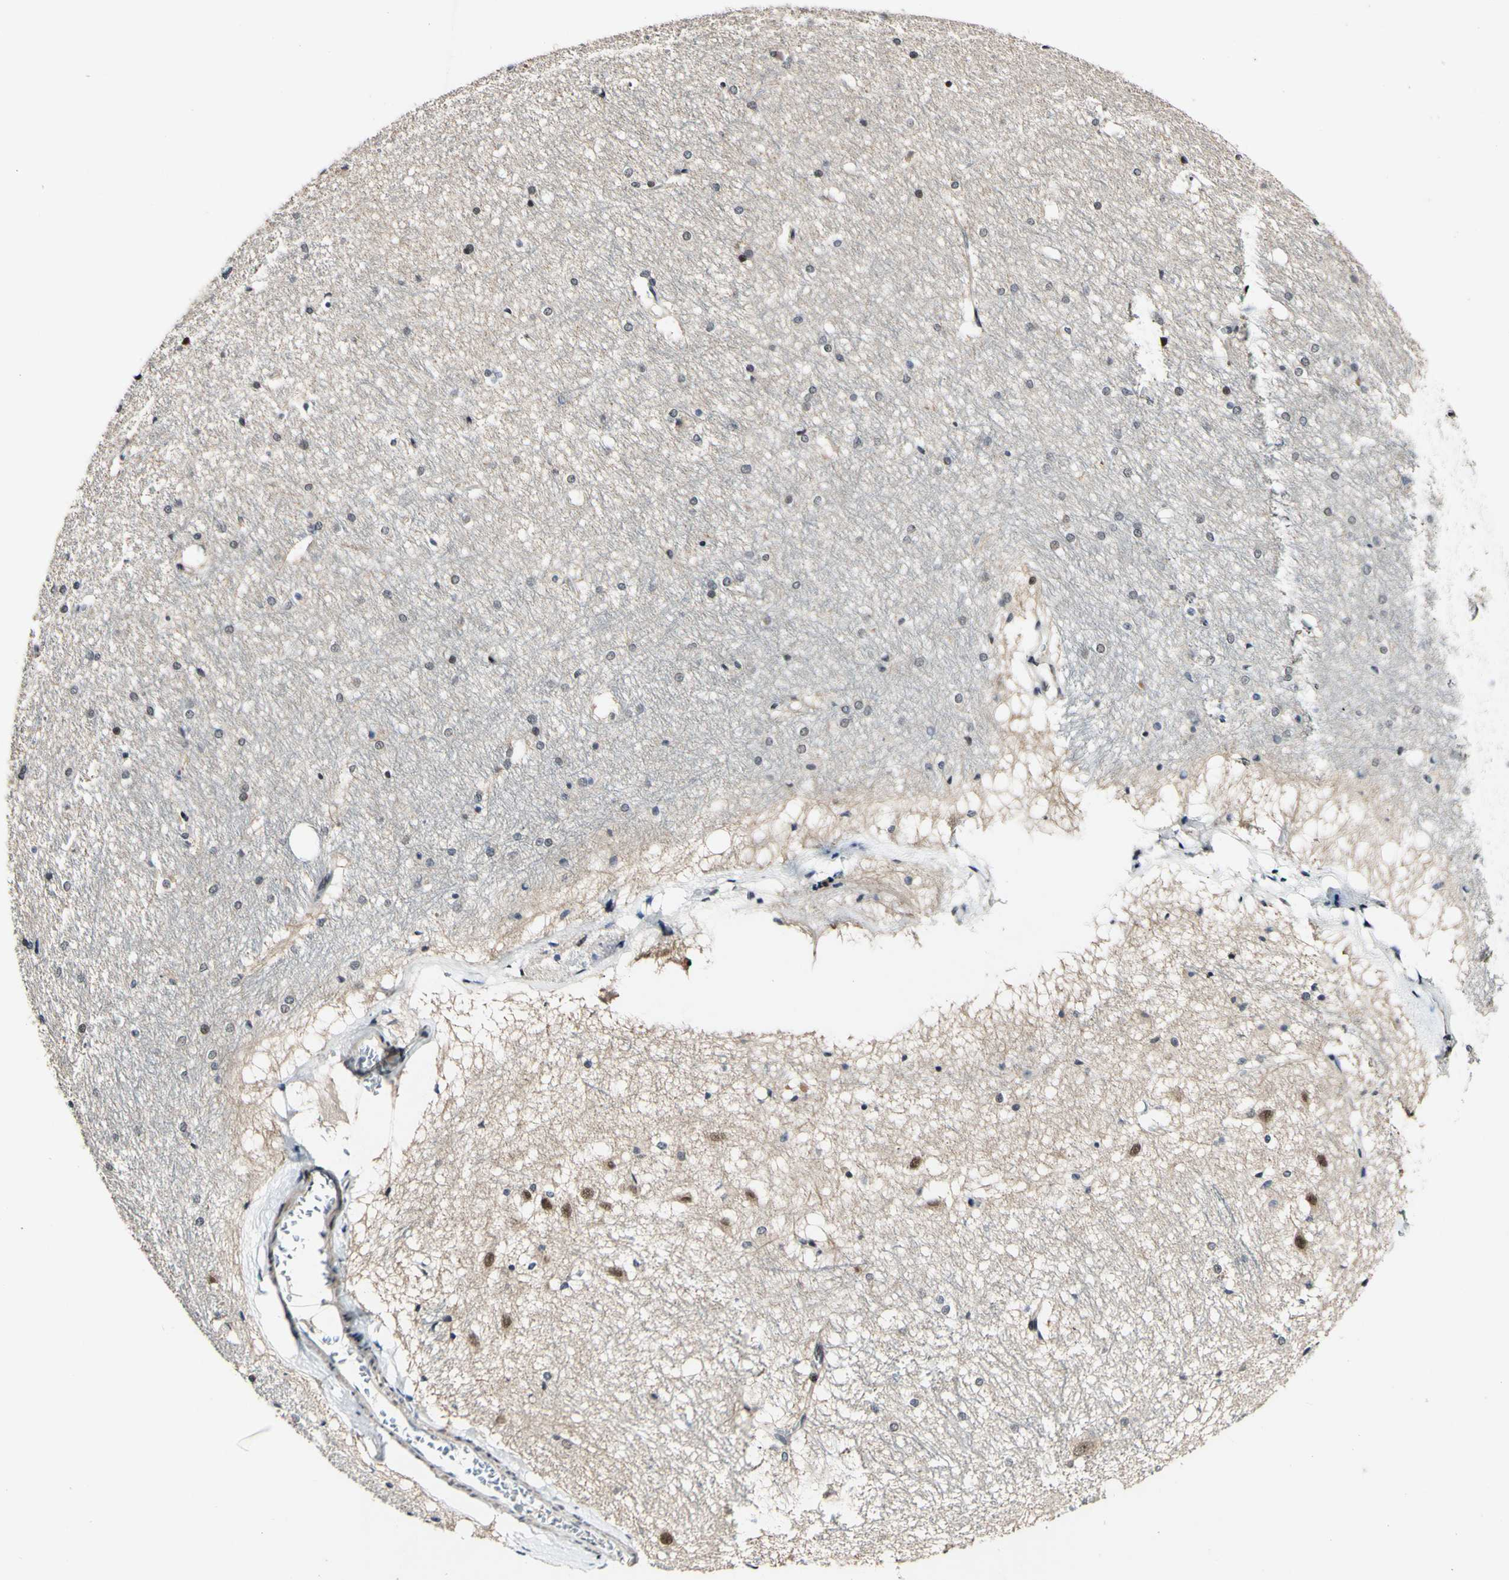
{"staining": {"intensity": "negative", "quantity": "none", "location": "none"}, "tissue": "hippocampus", "cell_type": "Glial cells", "image_type": "normal", "snomed": [{"axis": "morphology", "description": "Normal tissue, NOS"}, {"axis": "topography", "description": "Hippocampus"}], "caption": "IHC of normal hippocampus exhibits no staining in glial cells.", "gene": "POLR2F", "patient": {"sex": "female", "age": 19}}